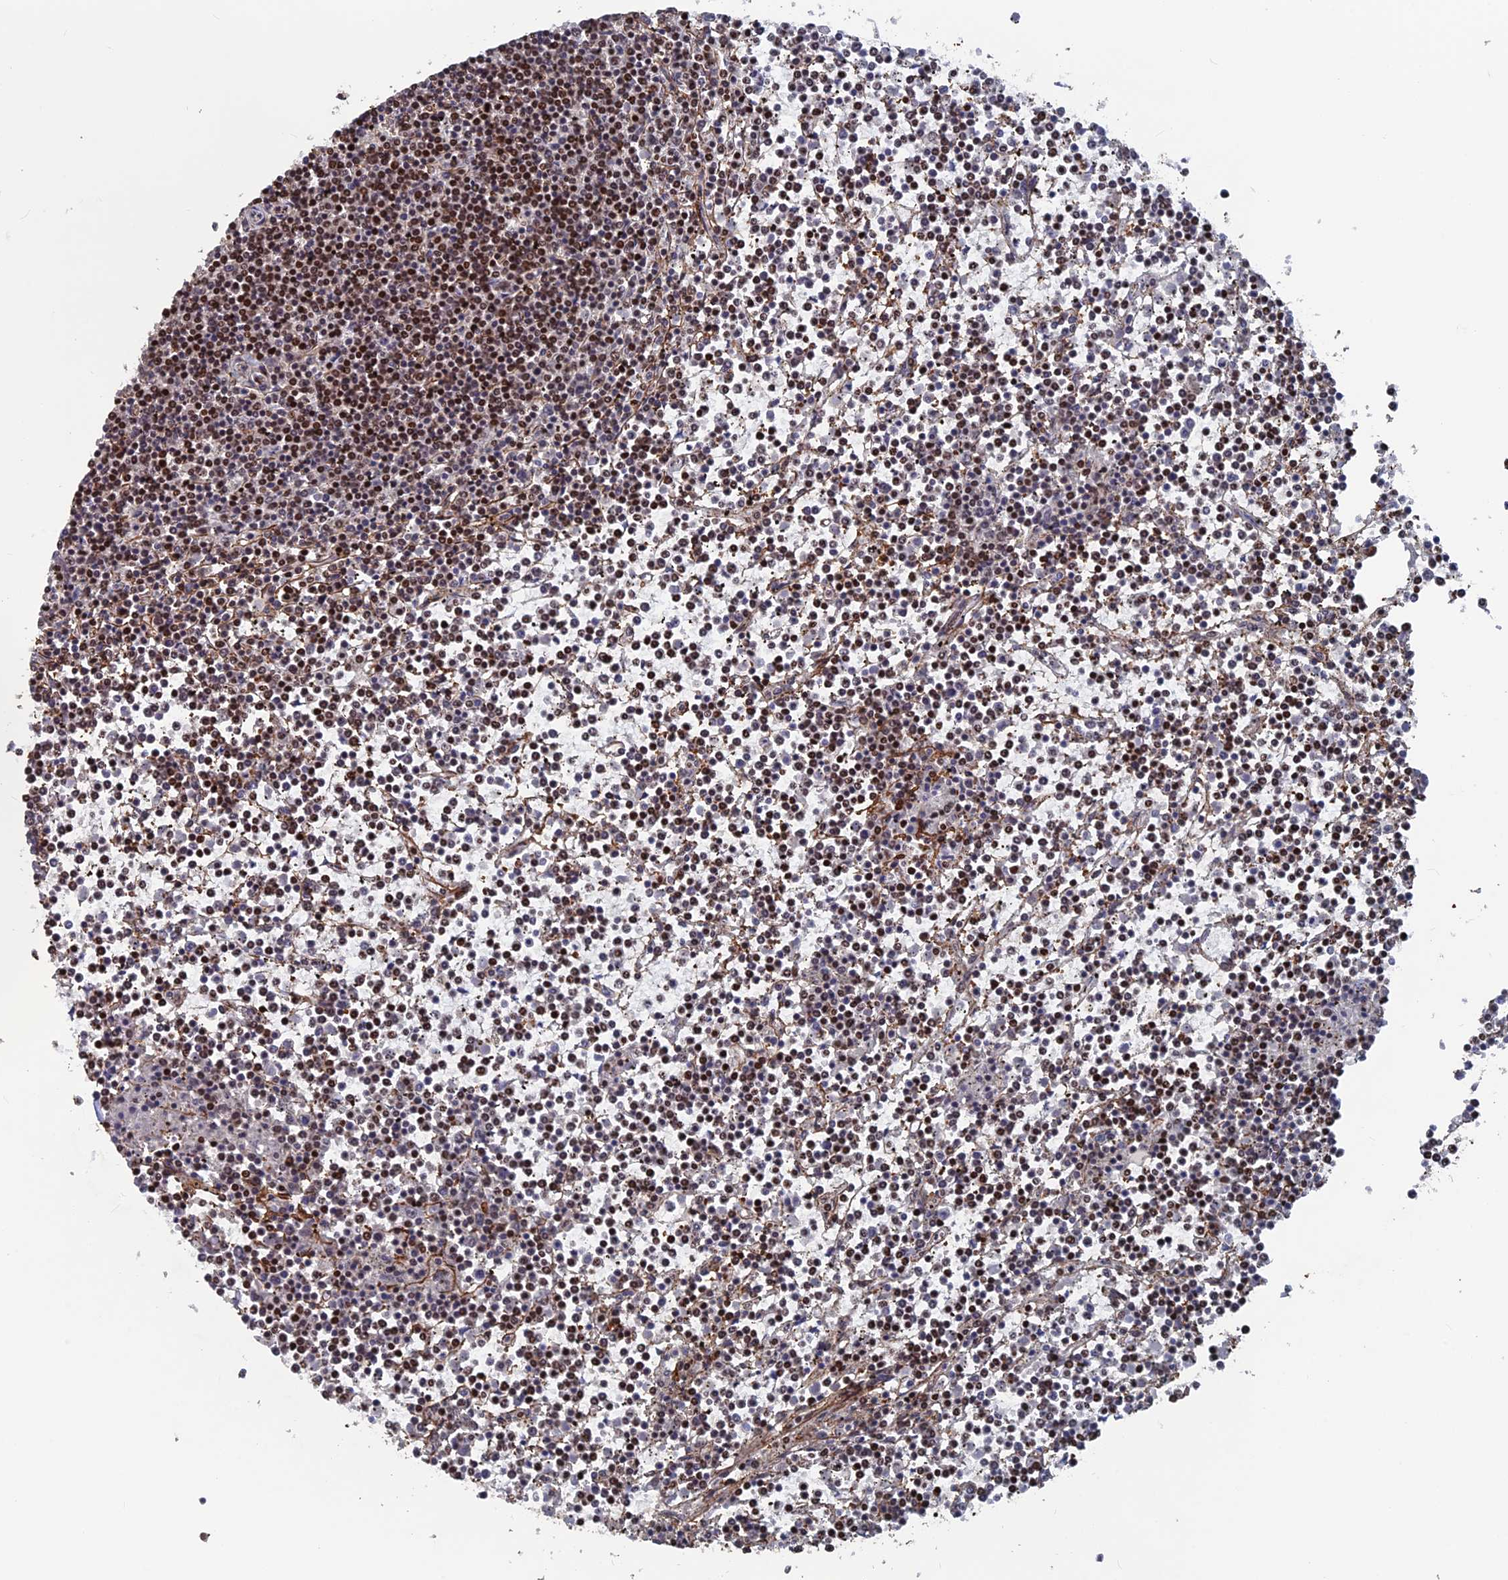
{"staining": {"intensity": "moderate", "quantity": ">75%", "location": "nuclear"}, "tissue": "lymphoma", "cell_type": "Tumor cells", "image_type": "cancer", "snomed": [{"axis": "morphology", "description": "Malignant lymphoma, non-Hodgkin's type, Low grade"}, {"axis": "topography", "description": "Spleen"}], "caption": "A high-resolution image shows immunohistochemistry staining of low-grade malignant lymphoma, non-Hodgkin's type, which shows moderate nuclear positivity in approximately >75% of tumor cells.", "gene": "SH3D21", "patient": {"sex": "female", "age": 19}}